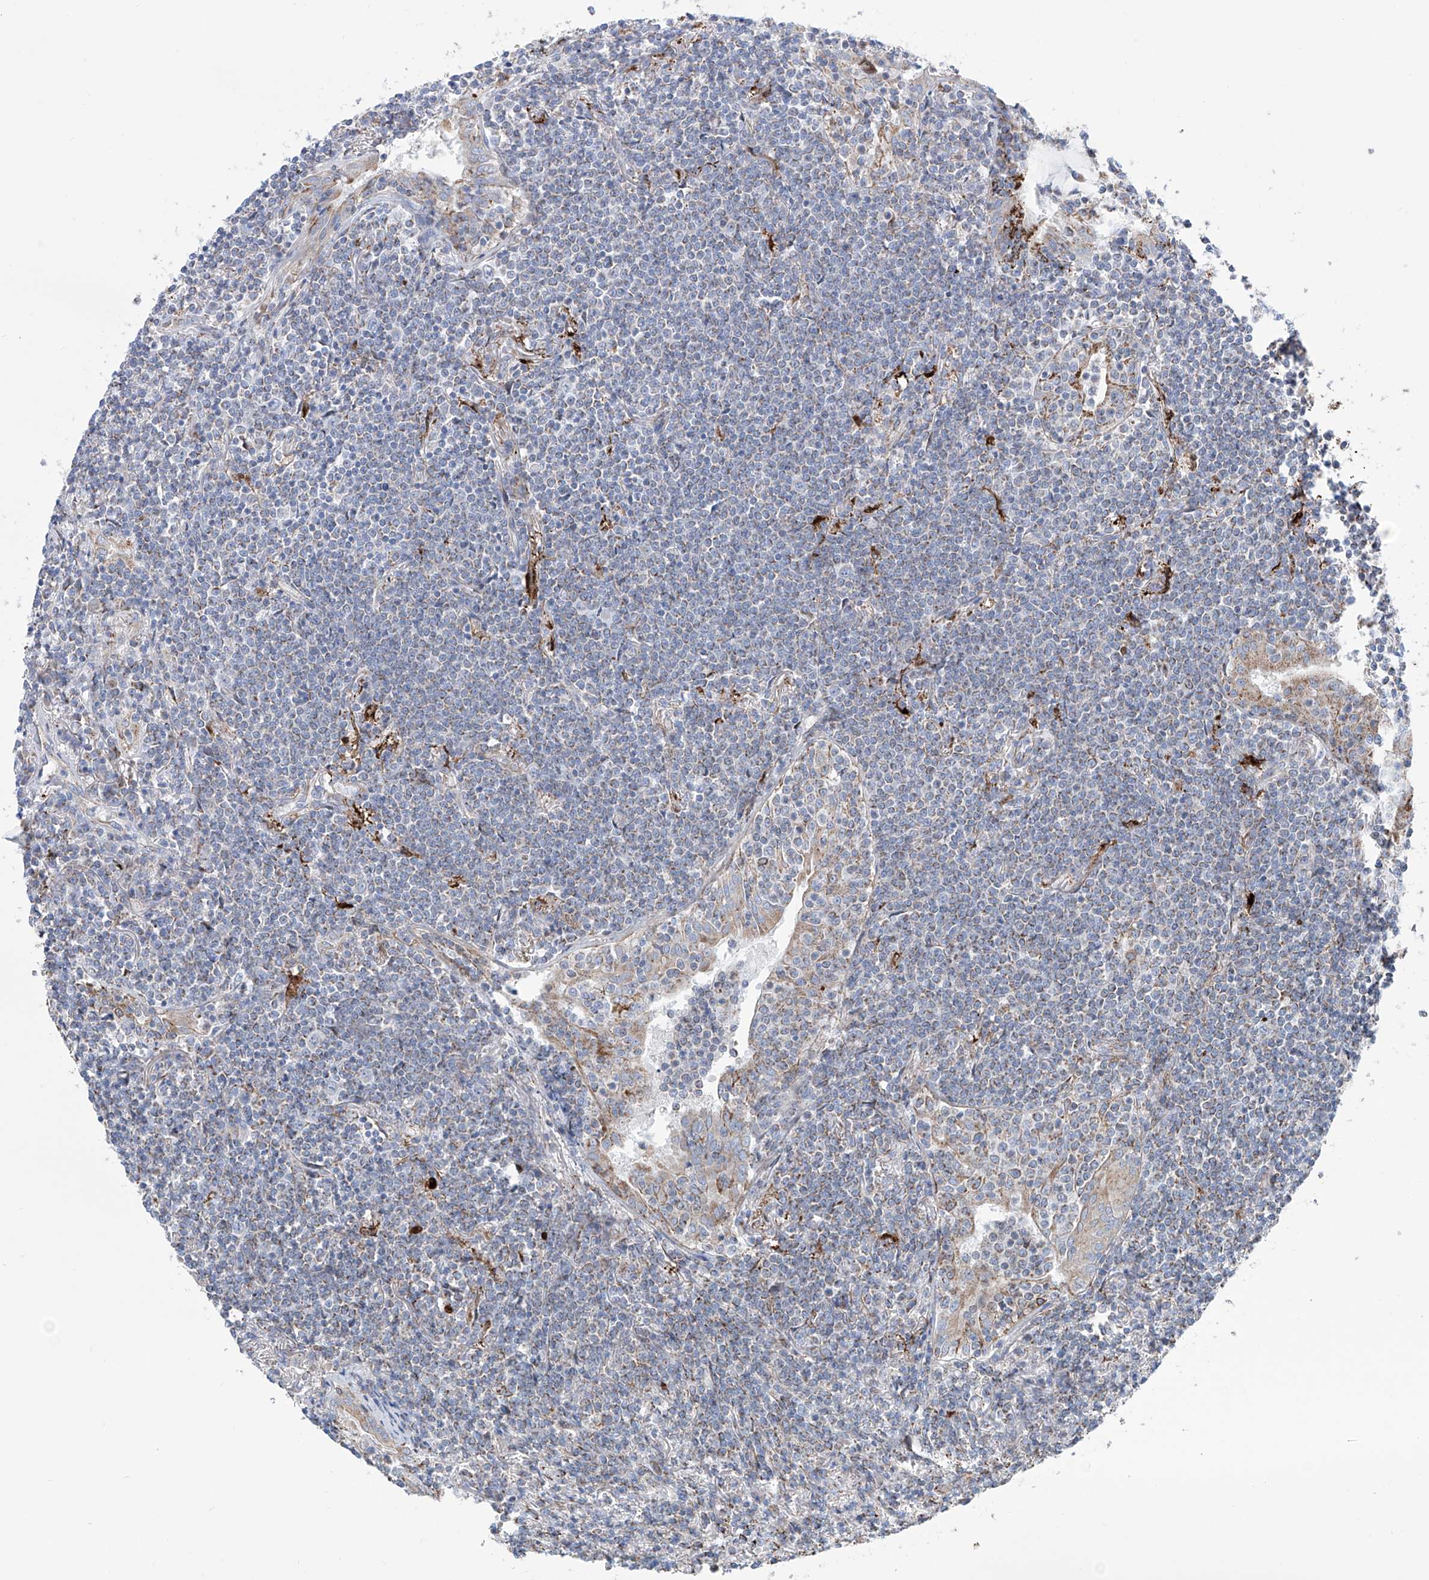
{"staining": {"intensity": "weak", "quantity": "<25%", "location": "cytoplasmic/membranous"}, "tissue": "lymphoma", "cell_type": "Tumor cells", "image_type": "cancer", "snomed": [{"axis": "morphology", "description": "Malignant lymphoma, non-Hodgkin's type, Low grade"}, {"axis": "topography", "description": "Lung"}], "caption": "There is no significant expression in tumor cells of low-grade malignant lymphoma, non-Hodgkin's type.", "gene": "ALDH6A1", "patient": {"sex": "female", "age": 71}}